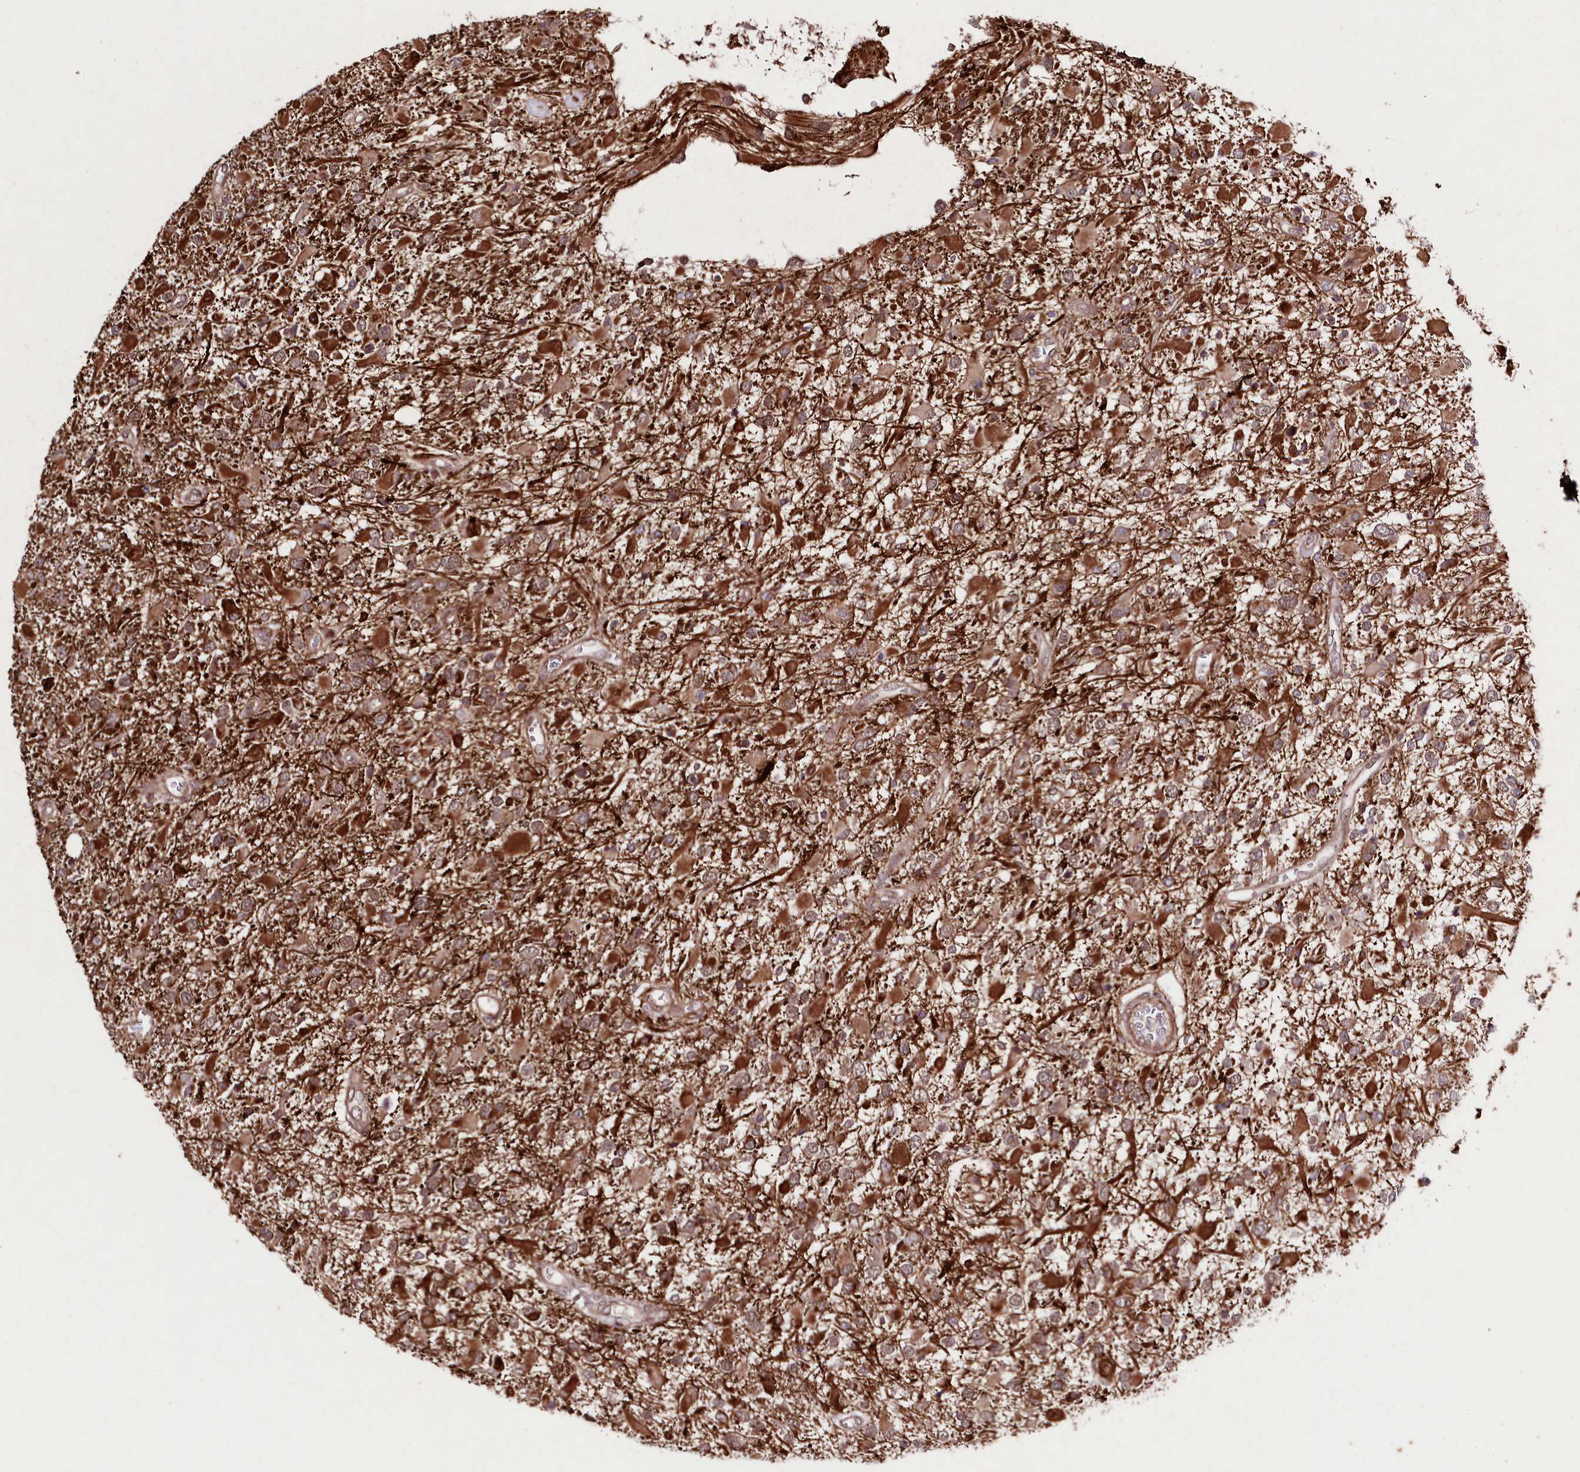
{"staining": {"intensity": "moderate", "quantity": "25%-75%", "location": "cytoplasmic/membranous"}, "tissue": "glioma", "cell_type": "Tumor cells", "image_type": "cancer", "snomed": [{"axis": "morphology", "description": "Glioma, malignant, High grade"}, {"axis": "topography", "description": "Brain"}], "caption": "Protein expression analysis of malignant high-grade glioma exhibits moderate cytoplasmic/membranous positivity in about 25%-75% of tumor cells.", "gene": "PHLDB1", "patient": {"sex": "male", "age": 53}}